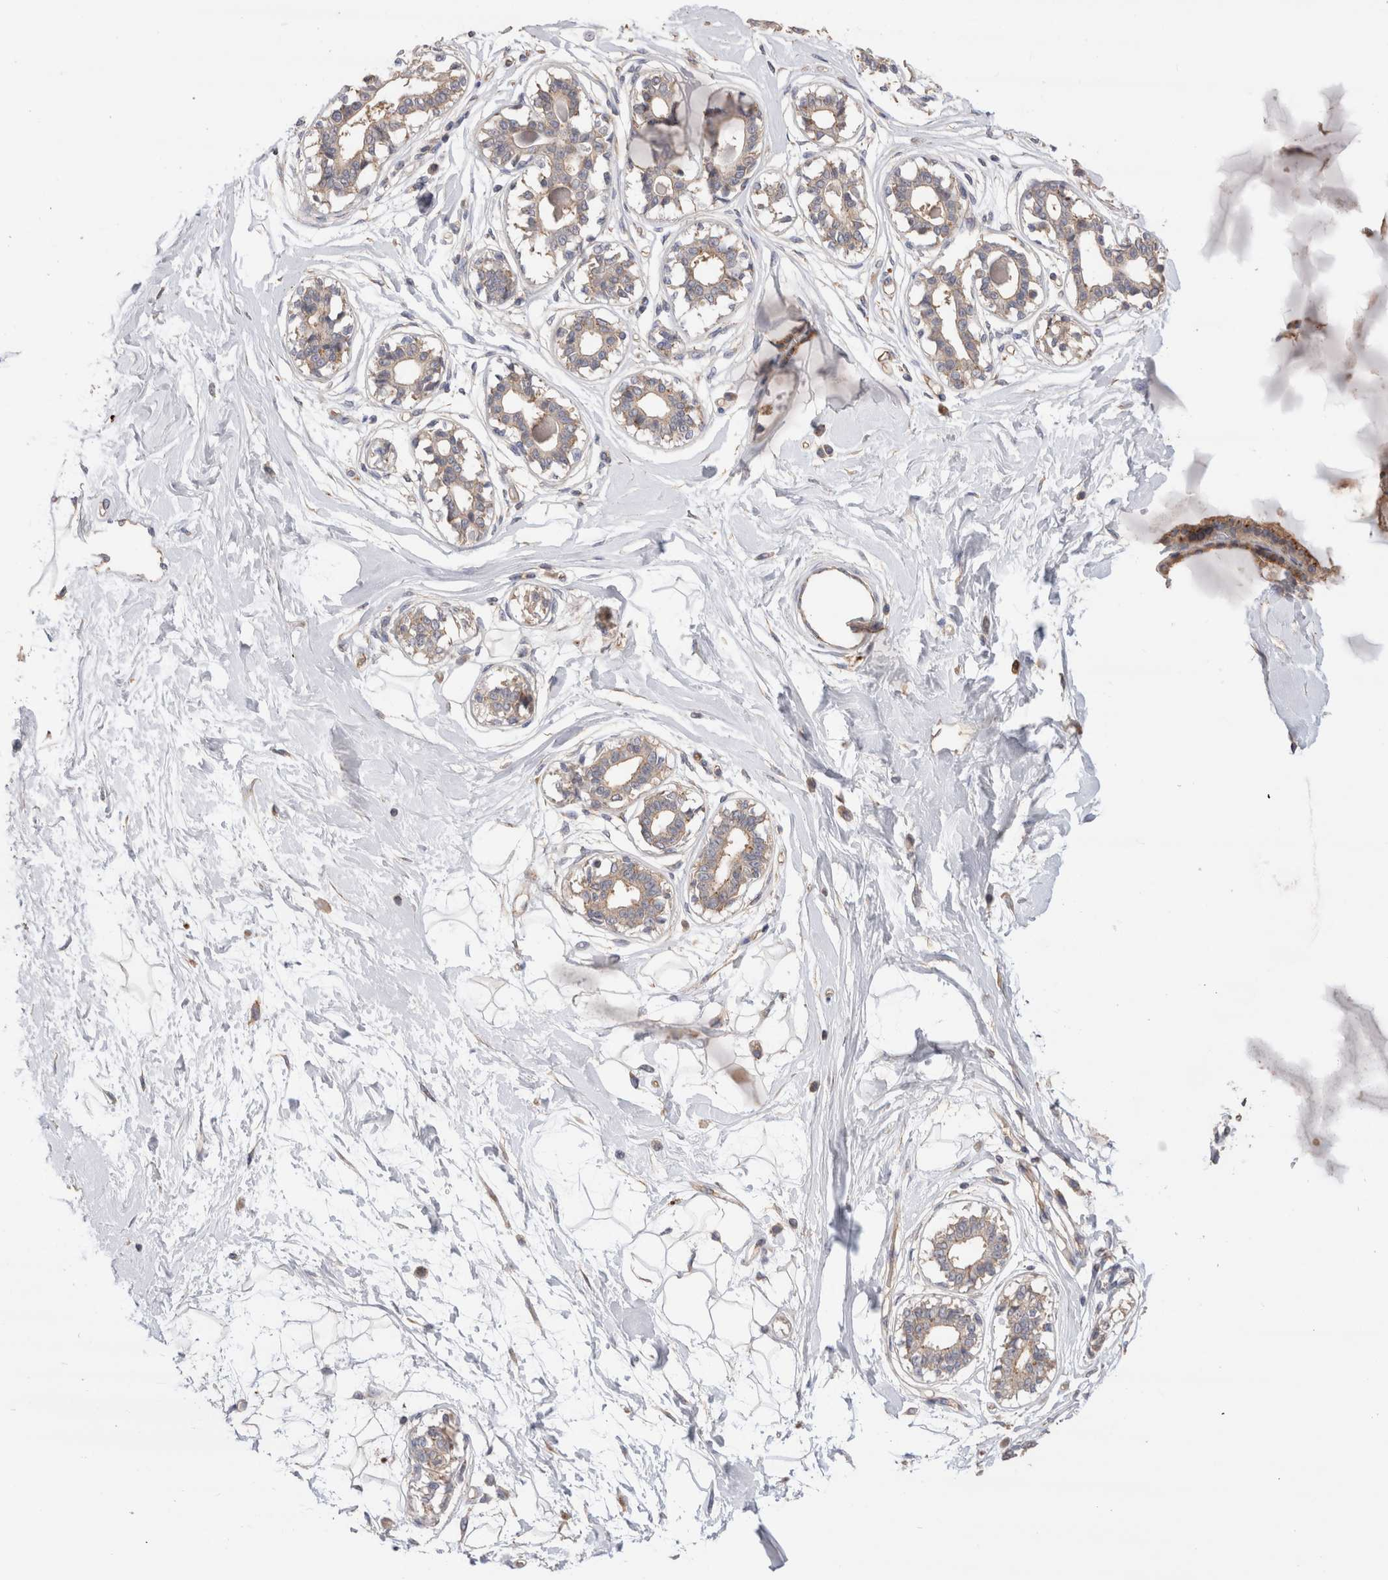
{"staining": {"intensity": "negative", "quantity": "none", "location": "none"}, "tissue": "breast", "cell_type": "Adipocytes", "image_type": "normal", "snomed": [{"axis": "morphology", "description": "Normal tissue, NOS"}, {"axis": "topography", "description": "Breast"}], "caption": "A high-resolution photomicrograph shows immunohistochemistry staining of unremarkable breast, which shows no significant expression in adipocytes. (DAB (3,3'-diaminobenzidine) immunohistochemistry with hematoxylin counter stain).", "gene": "NXT2", "patient": {"sex": "female", "age": 45}}